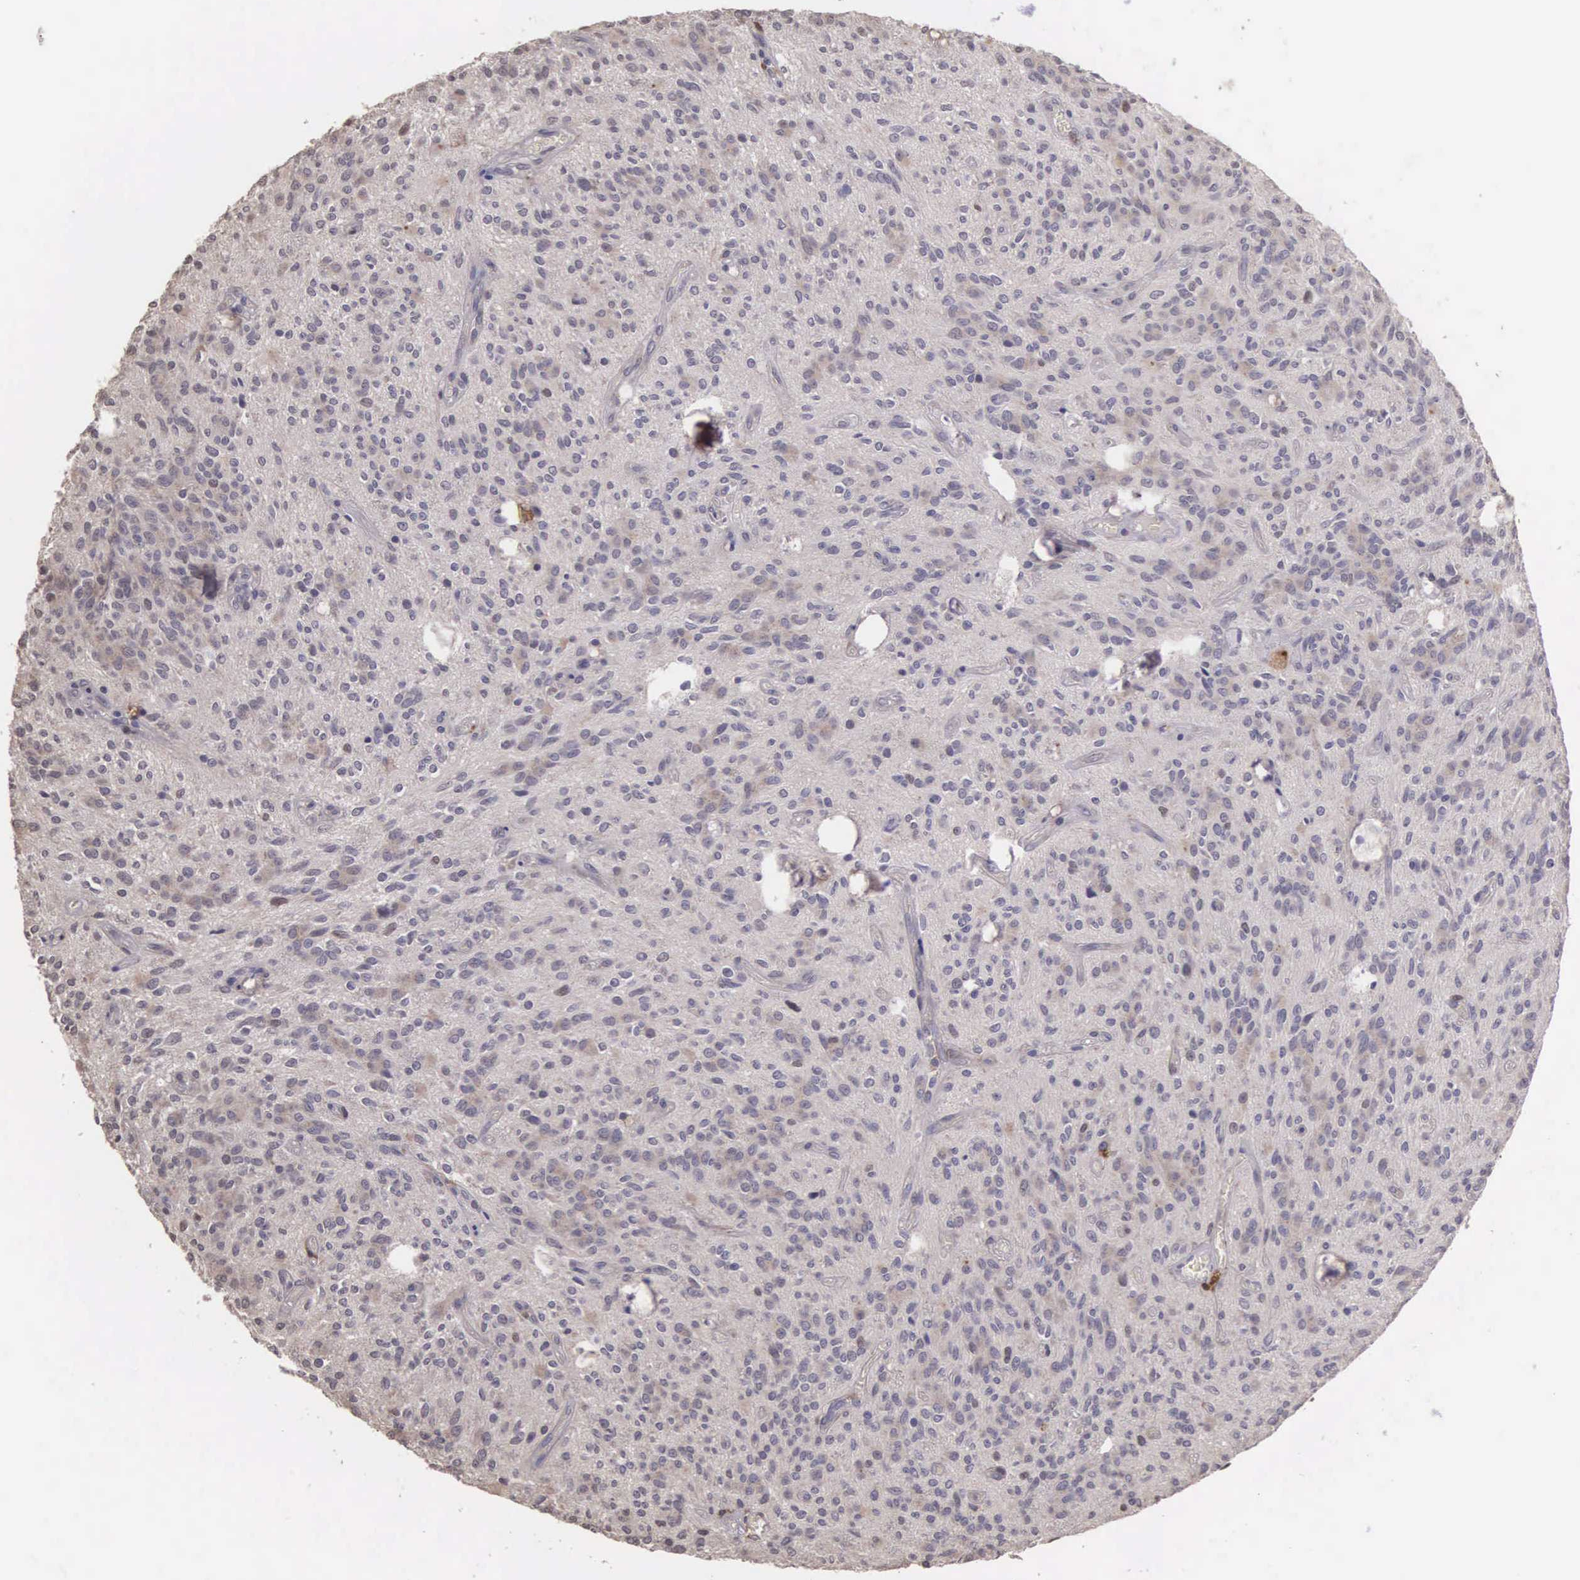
{"staining": {"intensity": "weak", "quantity": "25%-75%", "location": "cytoplasmic/membranous"}, "tissue": "glioma", "cell_type": "Tumor cells", "image_type": "cancer", "snomed": [{"axis": "morphology", "description": "Glioma, malignant, Low grade"}, {"axis": "topography", "description": "Brain"}], "caption": "A brown stain labels weak cytoplasmic/membranous expression of a protein in human malignant glioma (low-grade) tumor cells.", "gene": "CDC45", "patient": {"sex": "female", "age": 15}}